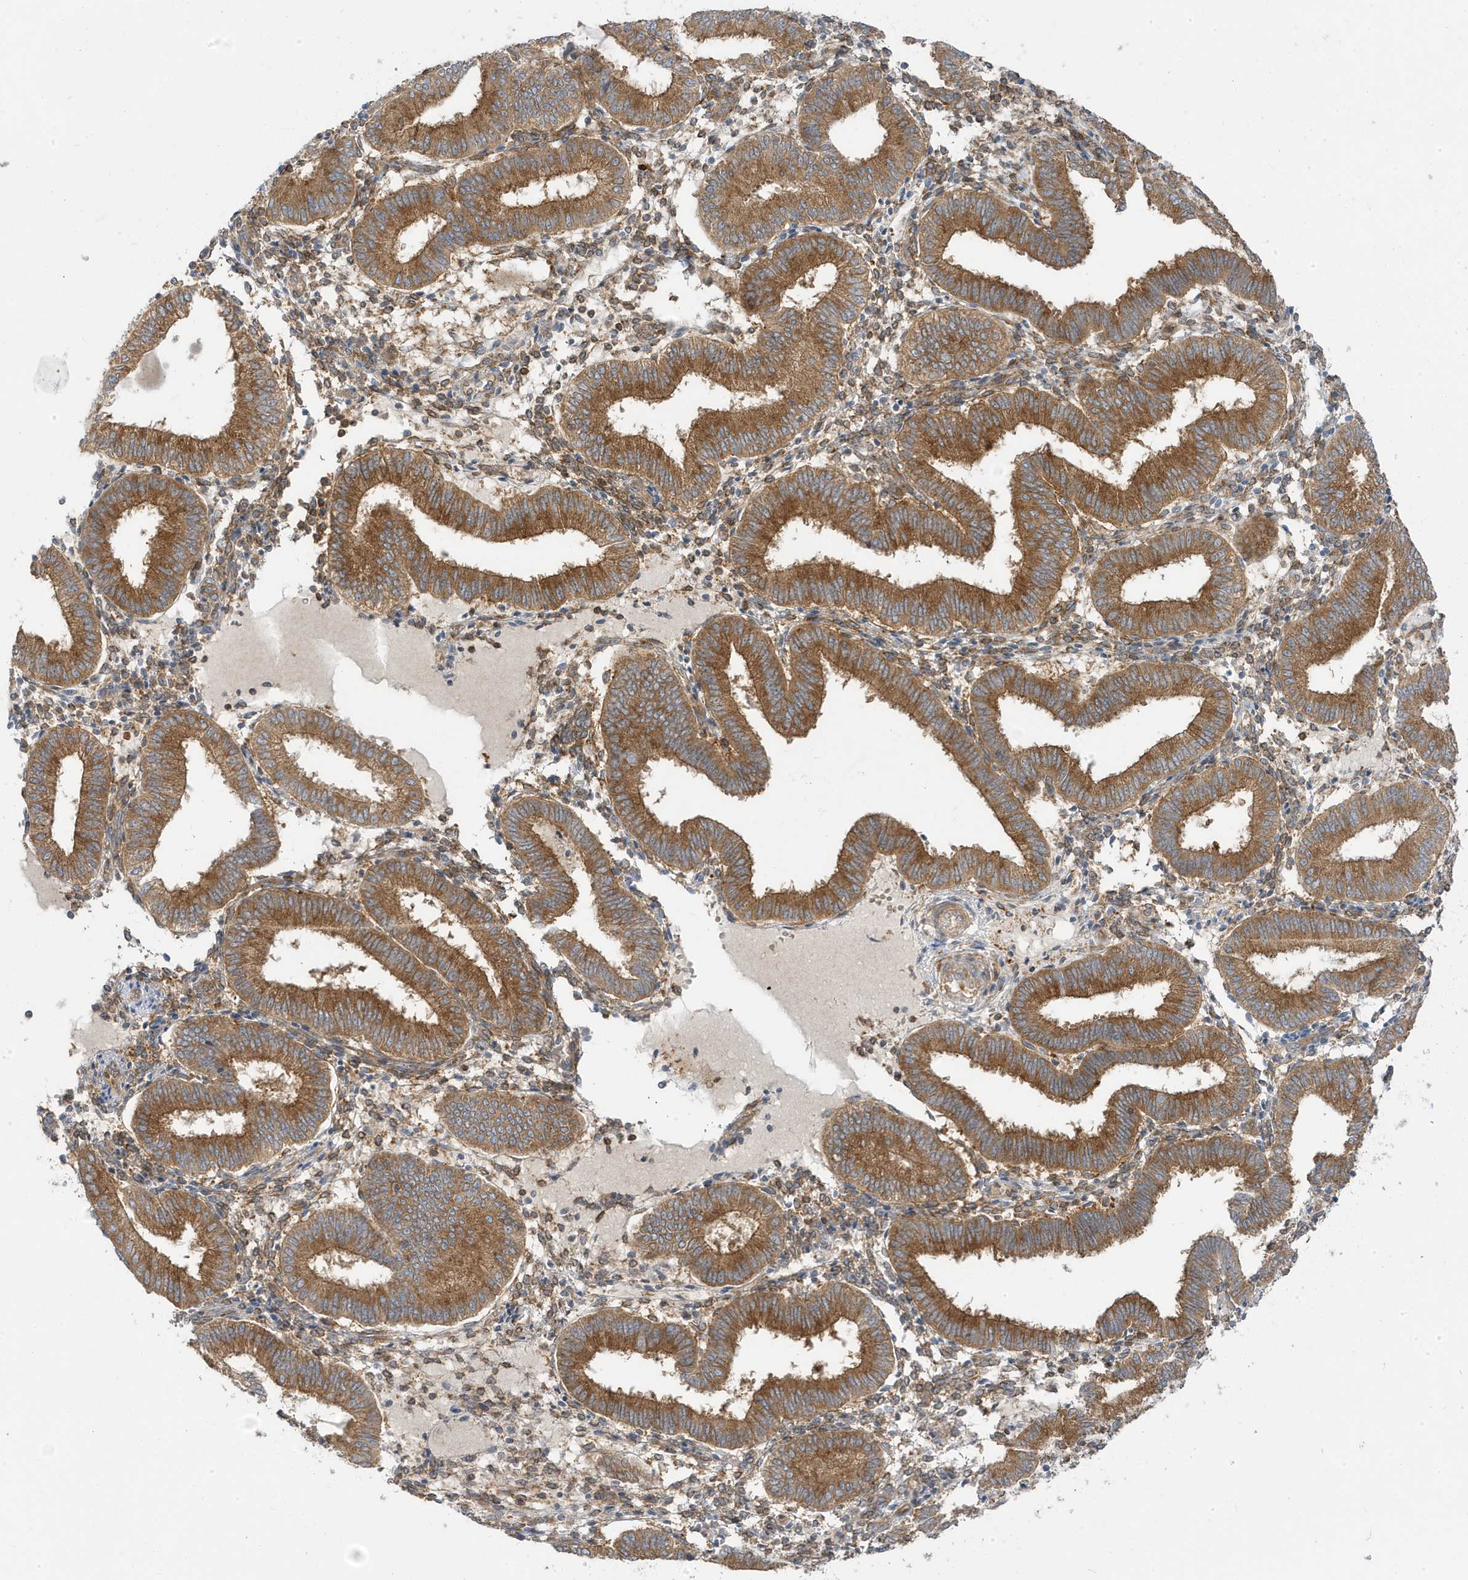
{"staining": {"intensity": "moderate", "quantity": ">75%", "location": "cytoplasmic/membranous"}, "tissue": "endometrium", "cell_type": "Cells in endometrial stroma", "image_type": "normal", "snomed": [{"axis": "morphology", "description": "Normal tissue, NOS"}, {"axis": "topography", "description": "Endometrium"}], "caption": "This micrograph displays IHC staining of unremarkable human endometrium, with medium moderate cytoplasmic/membranous expression in approximately >75% of cells in endometrial stroma.", "gene": "STAM", "patient": {"sex": "female", "age": 39}}